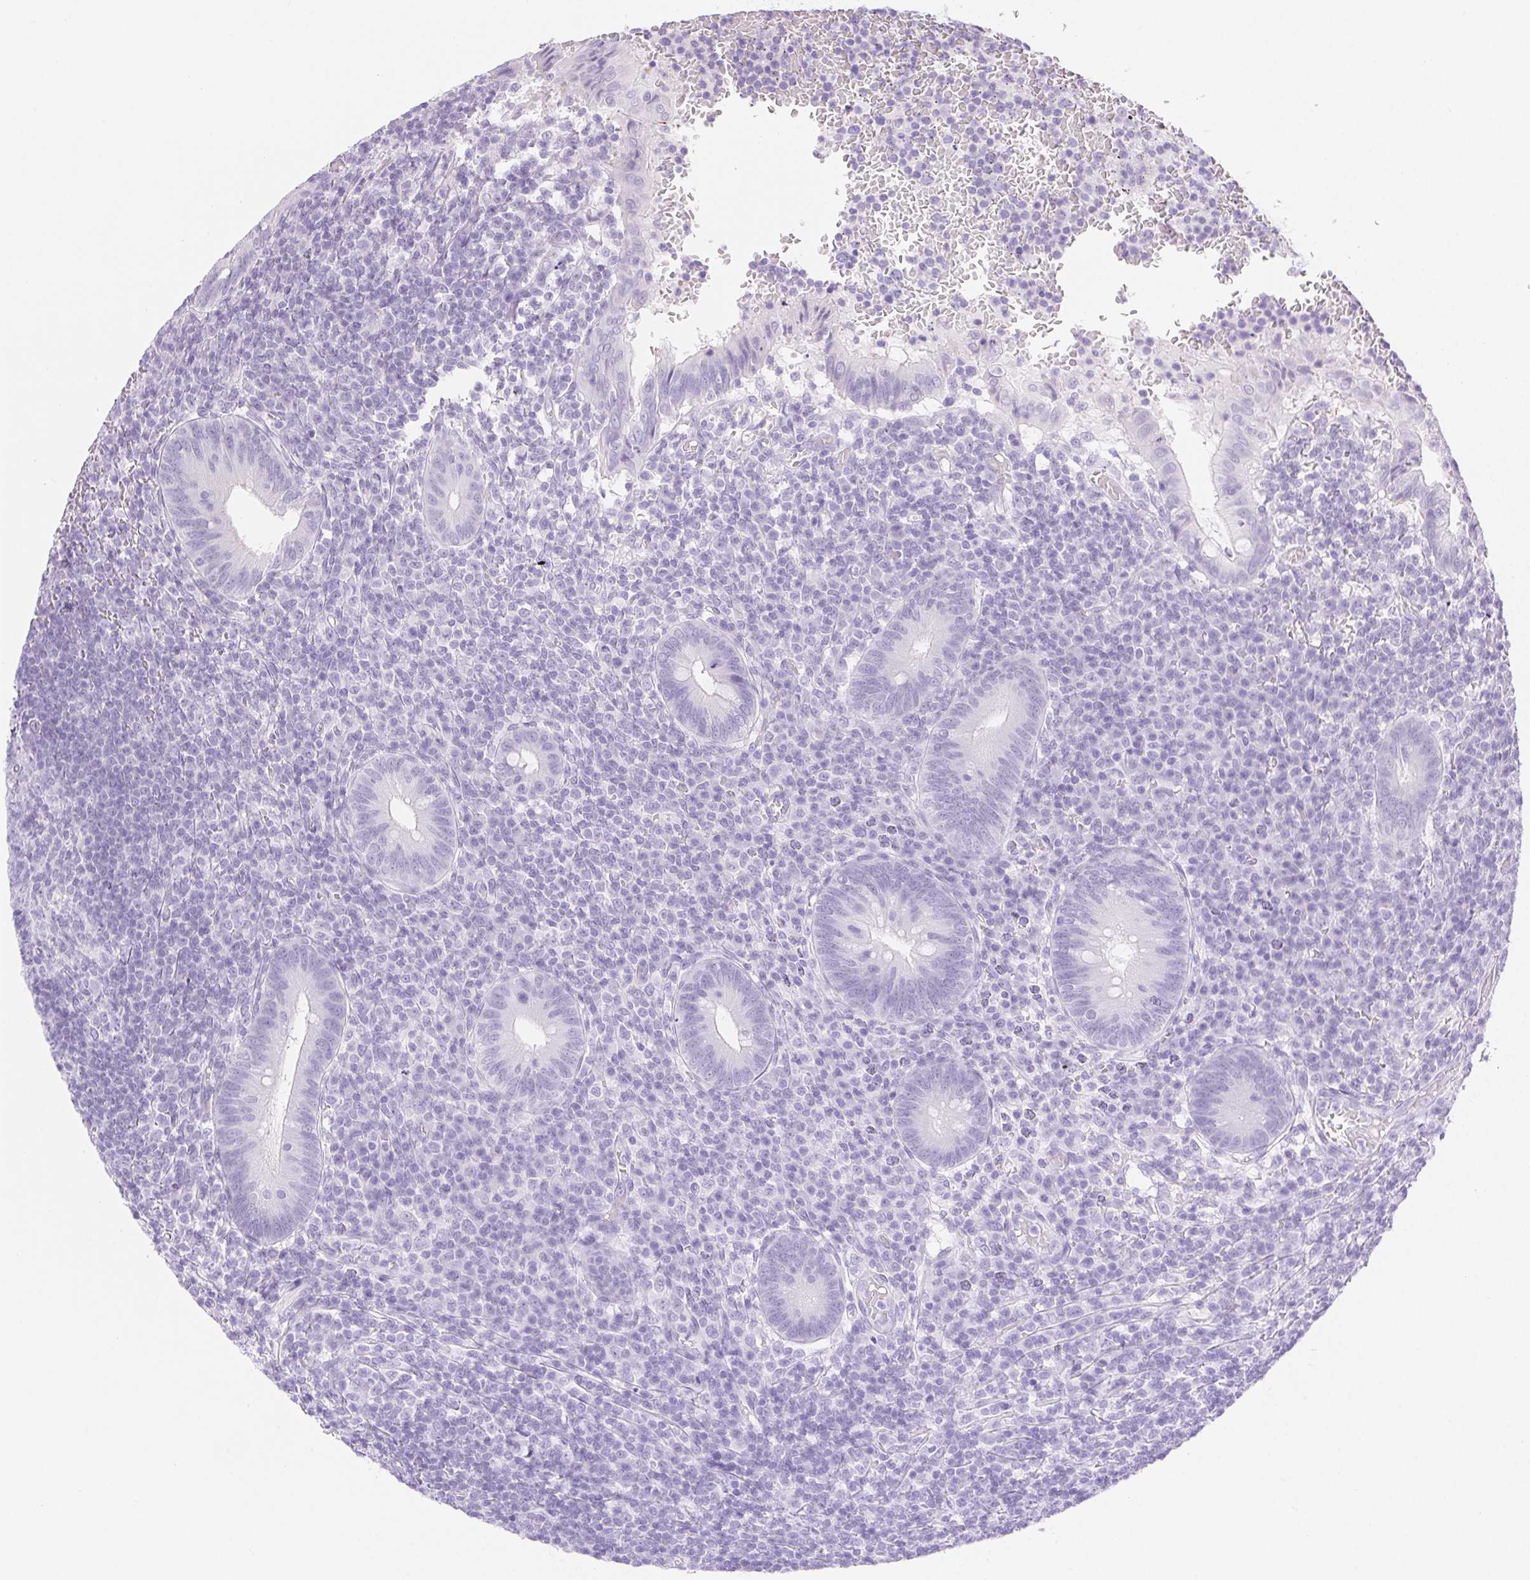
{"staining": {"intensity": "negative", "quantity": "none", "location": "none"}, "tissue": "appendix", "cell_type": "Glandular cells", "image_type": "normal", "snomed": [{"axis": "morphology", "description": "Normal tissue, NOS"}, {"axis": "topography", "description": "Appendix"}], "caption": "This image is of normal appendix stained with IHC to label a protein in brown with the nuclei are counter-stained blue. There is no expression in glandular cells.", "gene": "CLDN16", "patient": {"sex": "male", "age": 18}}